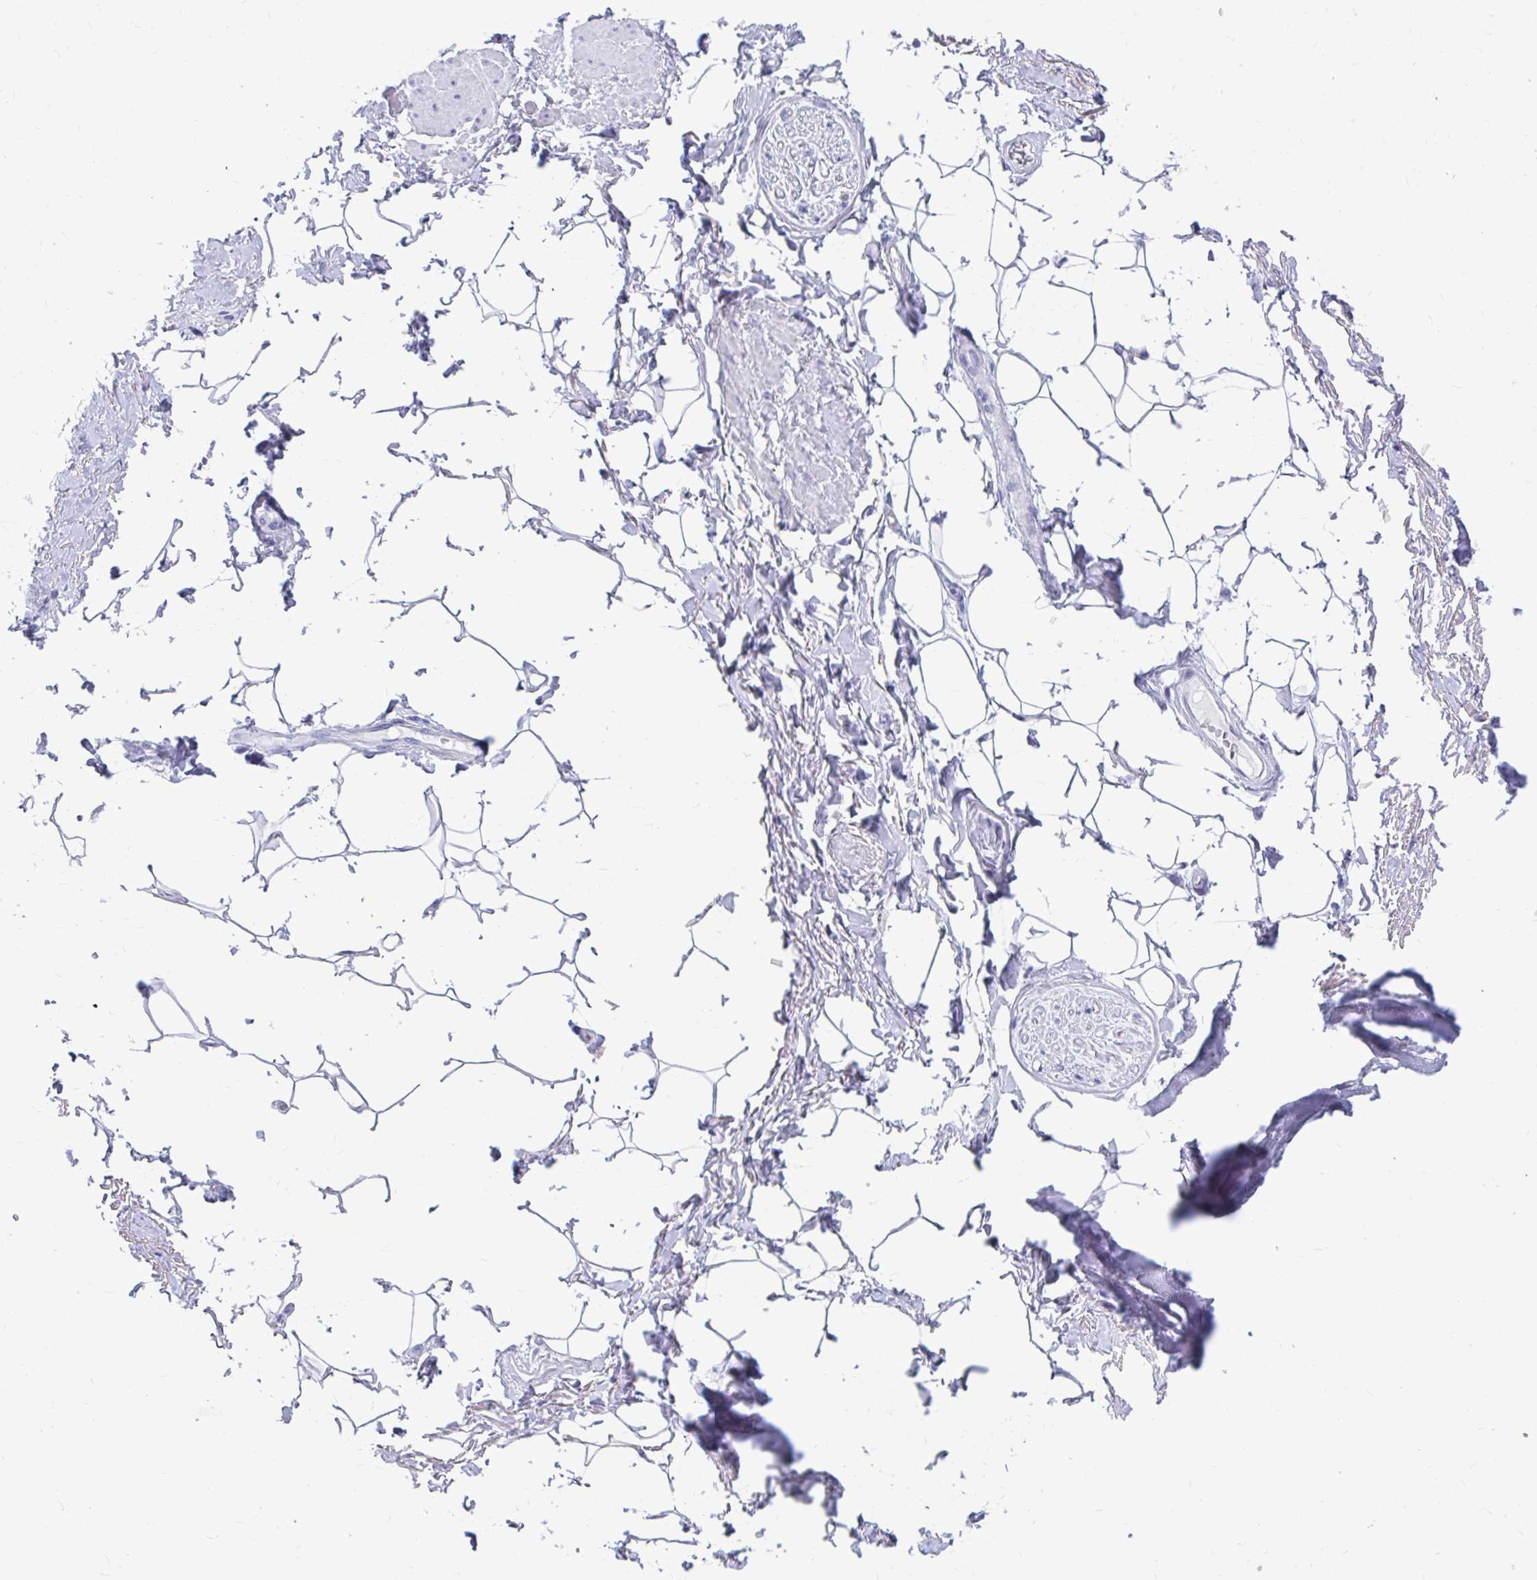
{"staining": {"intensity": "negative", "quantity": "none", "location": "none"}, "tissue": "adipose tissue", "cell_type": "Adipocytes", "image_type": "normal", "snomed": [{"axis": "morphology", "description": "Normal tissue, NOS"}, {"axis": "topography", "description": "Peripheral nerve tissue"}], "caption": "High power microscopy image of an IHC histopathology image of normal adipose tissue, revealing no significant positivity in adipocytes. (DAB (3,3'-diaminobenzidine) immunohistochemistry (IHC), high magnification).", "gene": "DPEP3", "patient": {"sex": "male", "age": 51}}